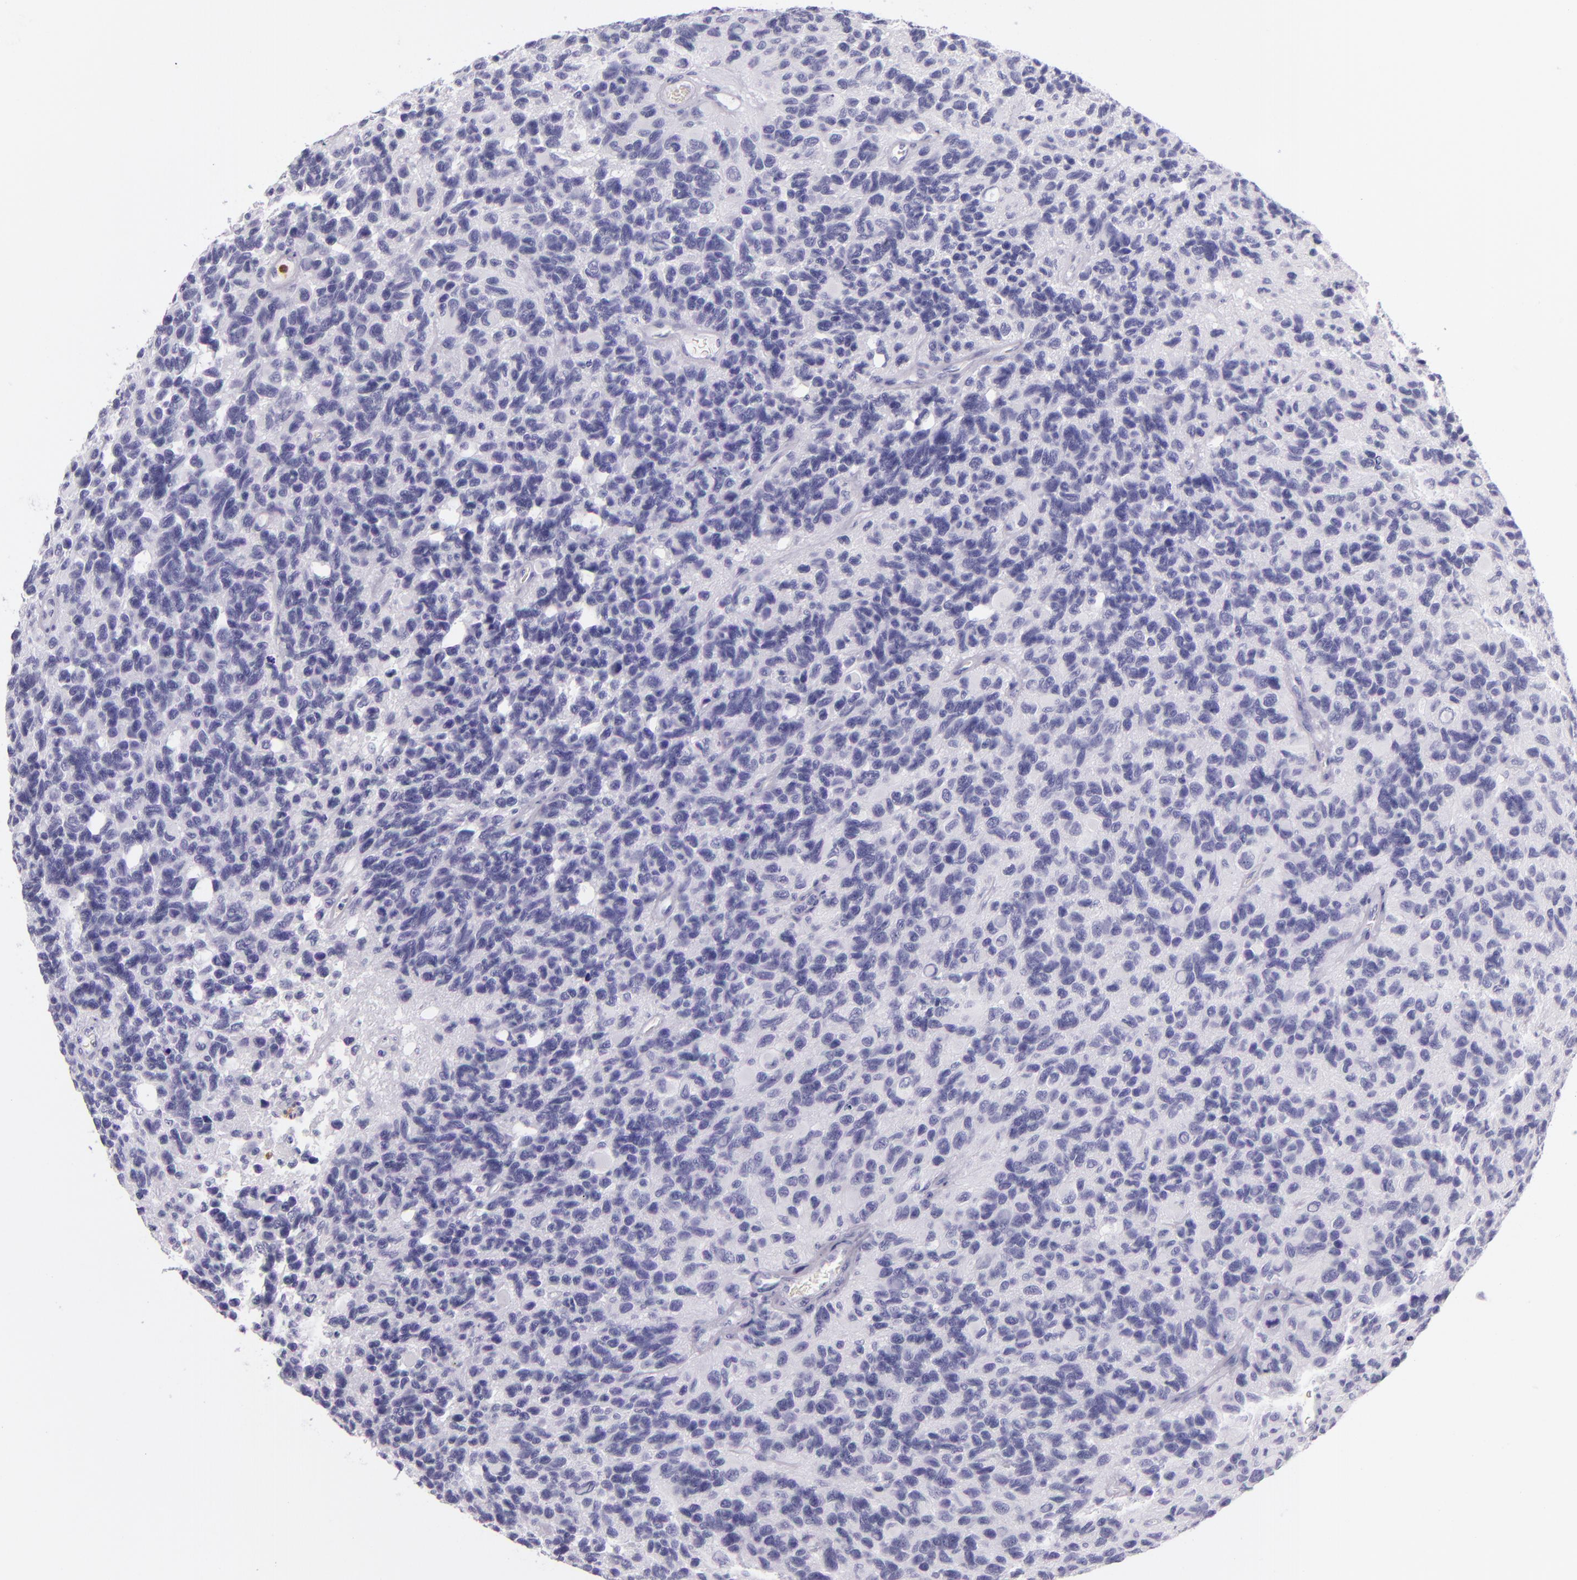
{"staining": {"intensity": "negative", "quantity": "none", "location": "none"}, "tissue": "glioma", "cell_type": "Tumor cells", "image_type": "cancer", "snomed": [{"axis": "morphology", "description": "Glioma, malignant, High grade"}, {"axis": "topography", "description": "Brain"}], "caption": "Immunohistochemical staining of glioma reveals no significant expression in tumor cells. Nuclei are stained in blue.", "gene": "CEACAM1", "patient": {"sex": "male", "age": 77}}